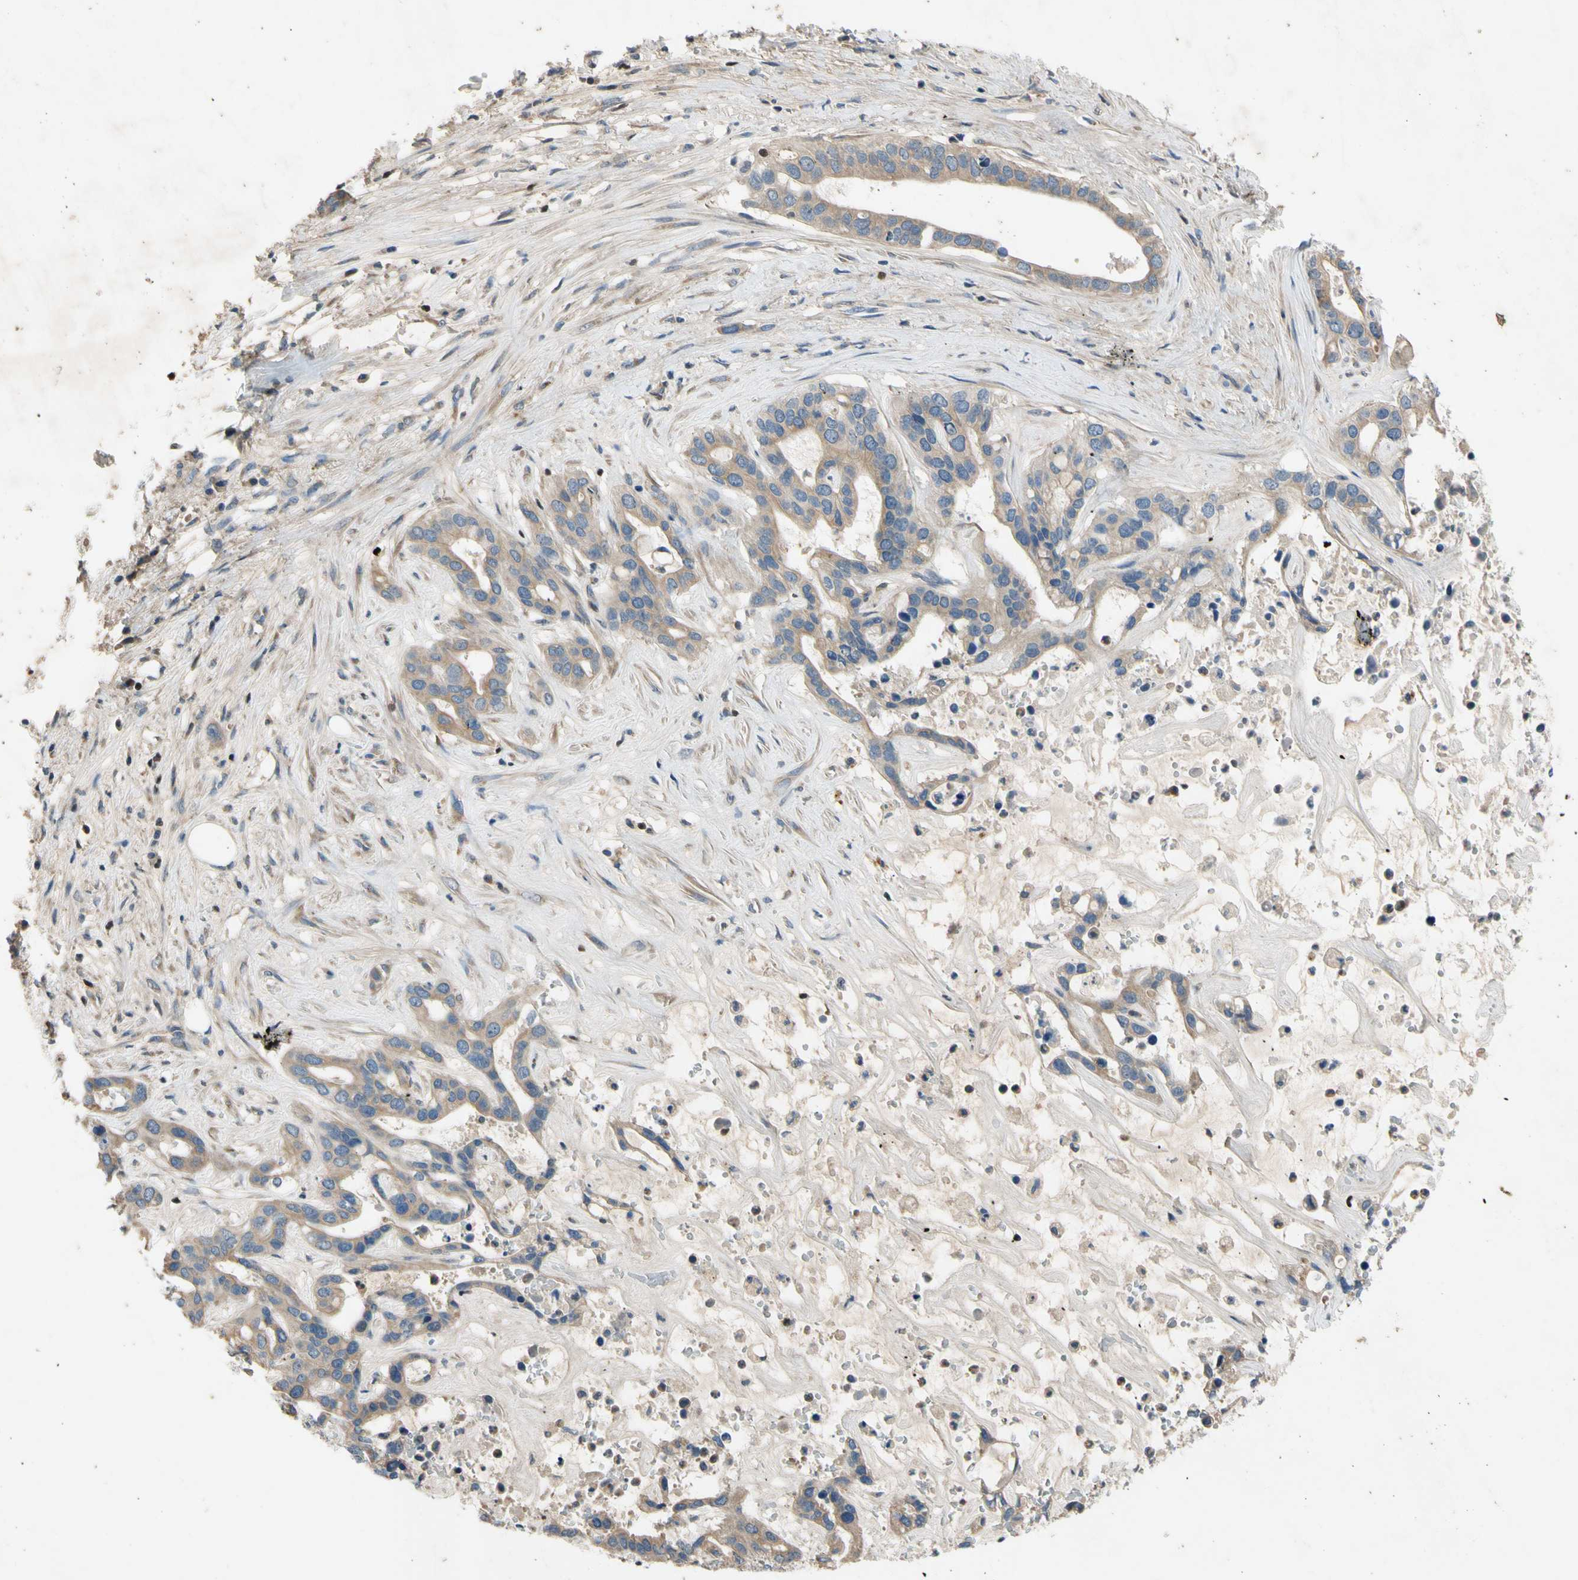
{"staining": {"intensity": "weak", "quantity": ">75%", "location": "cytoplasmic/membranous"}, "tissue": "liver cancer", "cell_type": "Tumor cells", "image_type": "cancer", "snomed": [{"axis": "morphology", "description": "Cholangiocarcinoma"}, {"axis": "topography", "description": "Liver"}], "caption": "DAB (3,3'-diaminobenzidine) immunohistochemical staining of human liver cancer (cholangiocarcinoma) shows weak cytoplasmic/membranous protein staining in about >75% of tumor cells.", "gene": "TBX21", "patient": {"sex": "female", "age": 65}}